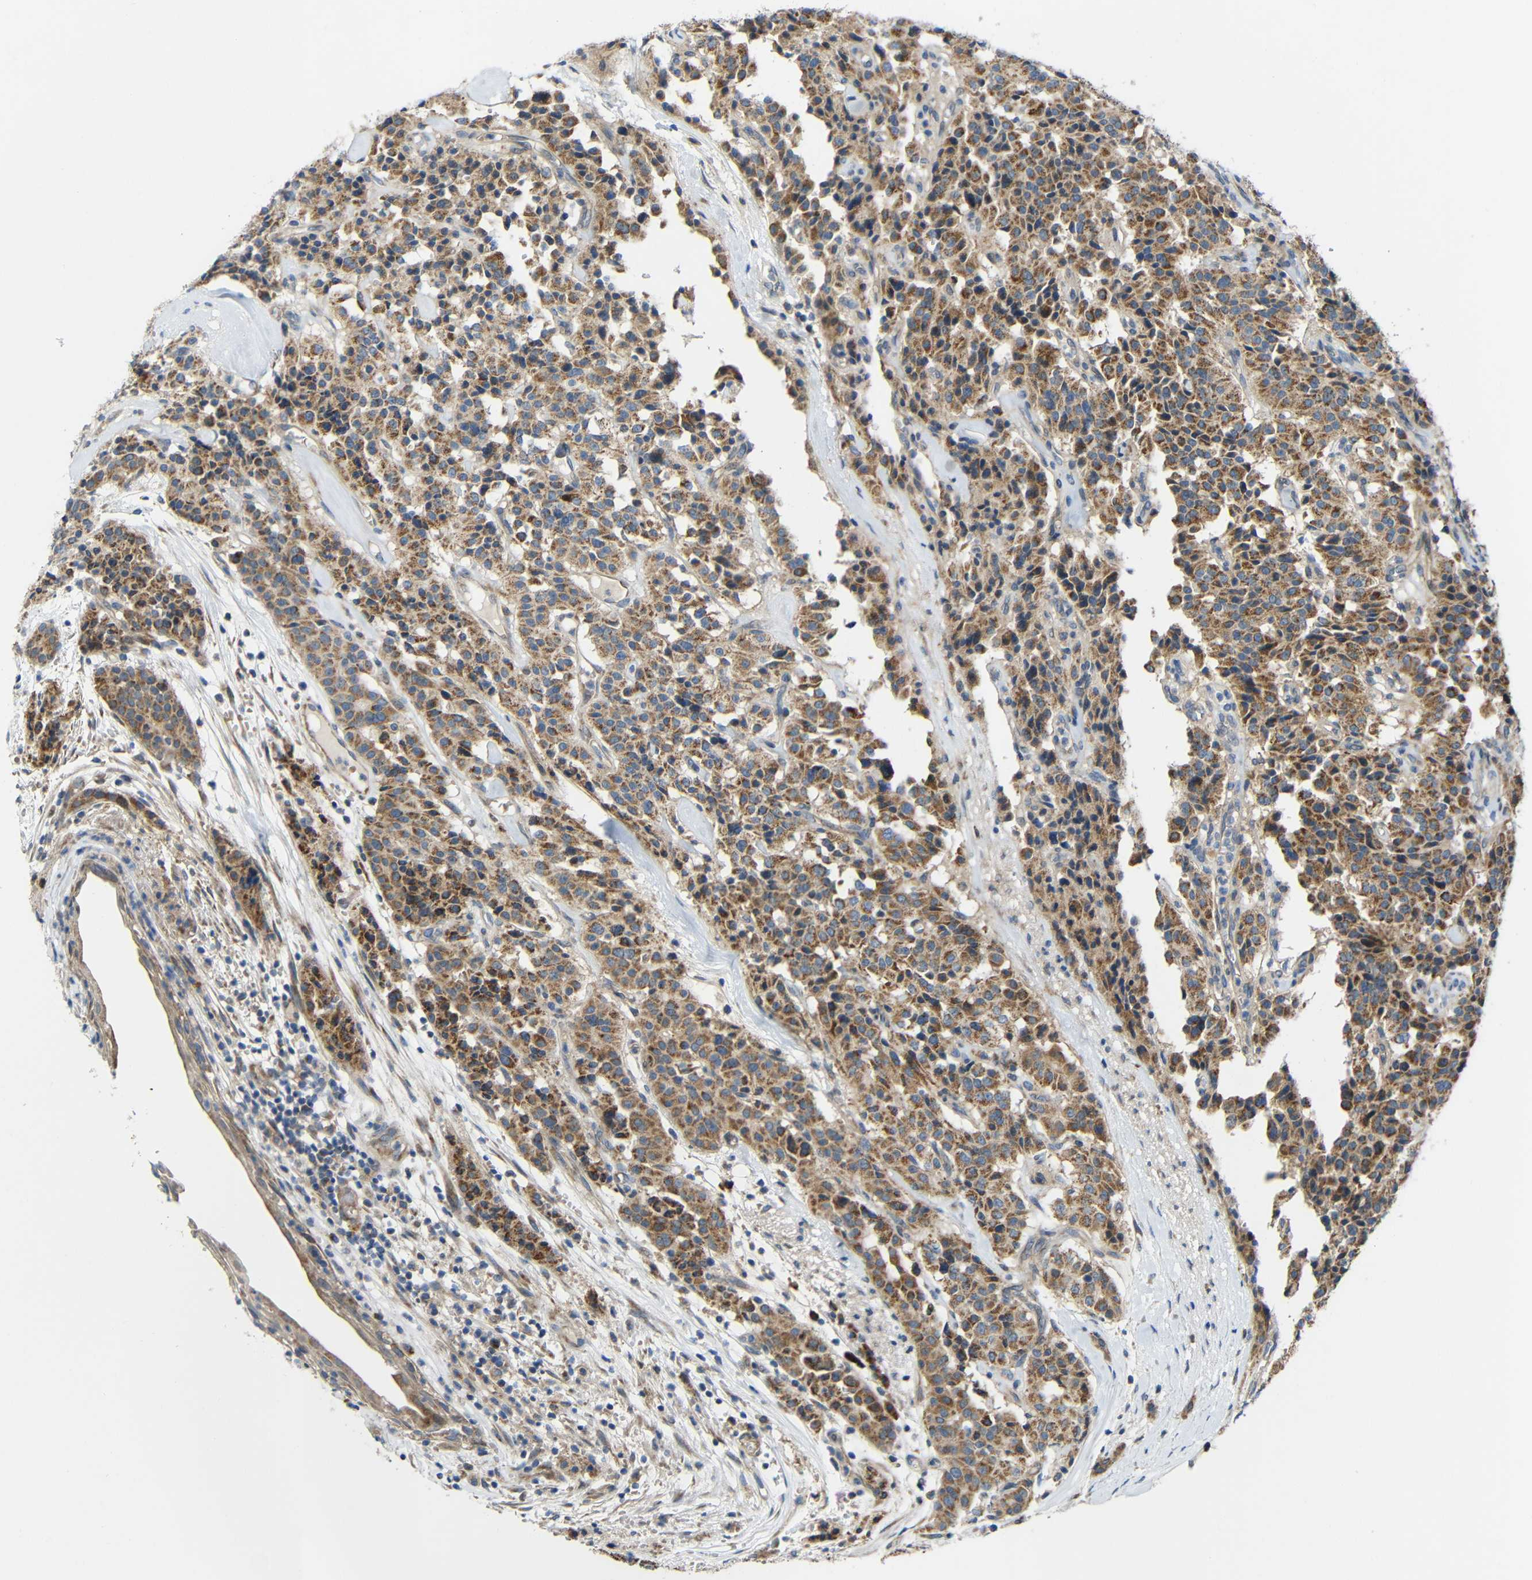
{"staining": {"intensity": "moderate", "quantity": ">75%", "location": "cytoplasmic/membranous"}, "tissue": "carcinoid", "cell_type": "Tumor cells", "image_type": "cancer", "snomed": [{"axis": "morphology", "description": "Carcinoid, malignant, NOS"}, {"axis": "topography", "description": "Lung"}], "caption": "The immunohistochemical stain highlights moderate cytoplasmic/membranous positivity in tumor cells of carcinoid (malignant) tissue. (Stains: DAB (3,3'-diaminobenzidine) in brown, nuclei in blue, Microscopy: brightfield microscopy at high magnification).", "gene": "TMEM25", "patient": {"sex": "male", "age": 30}}